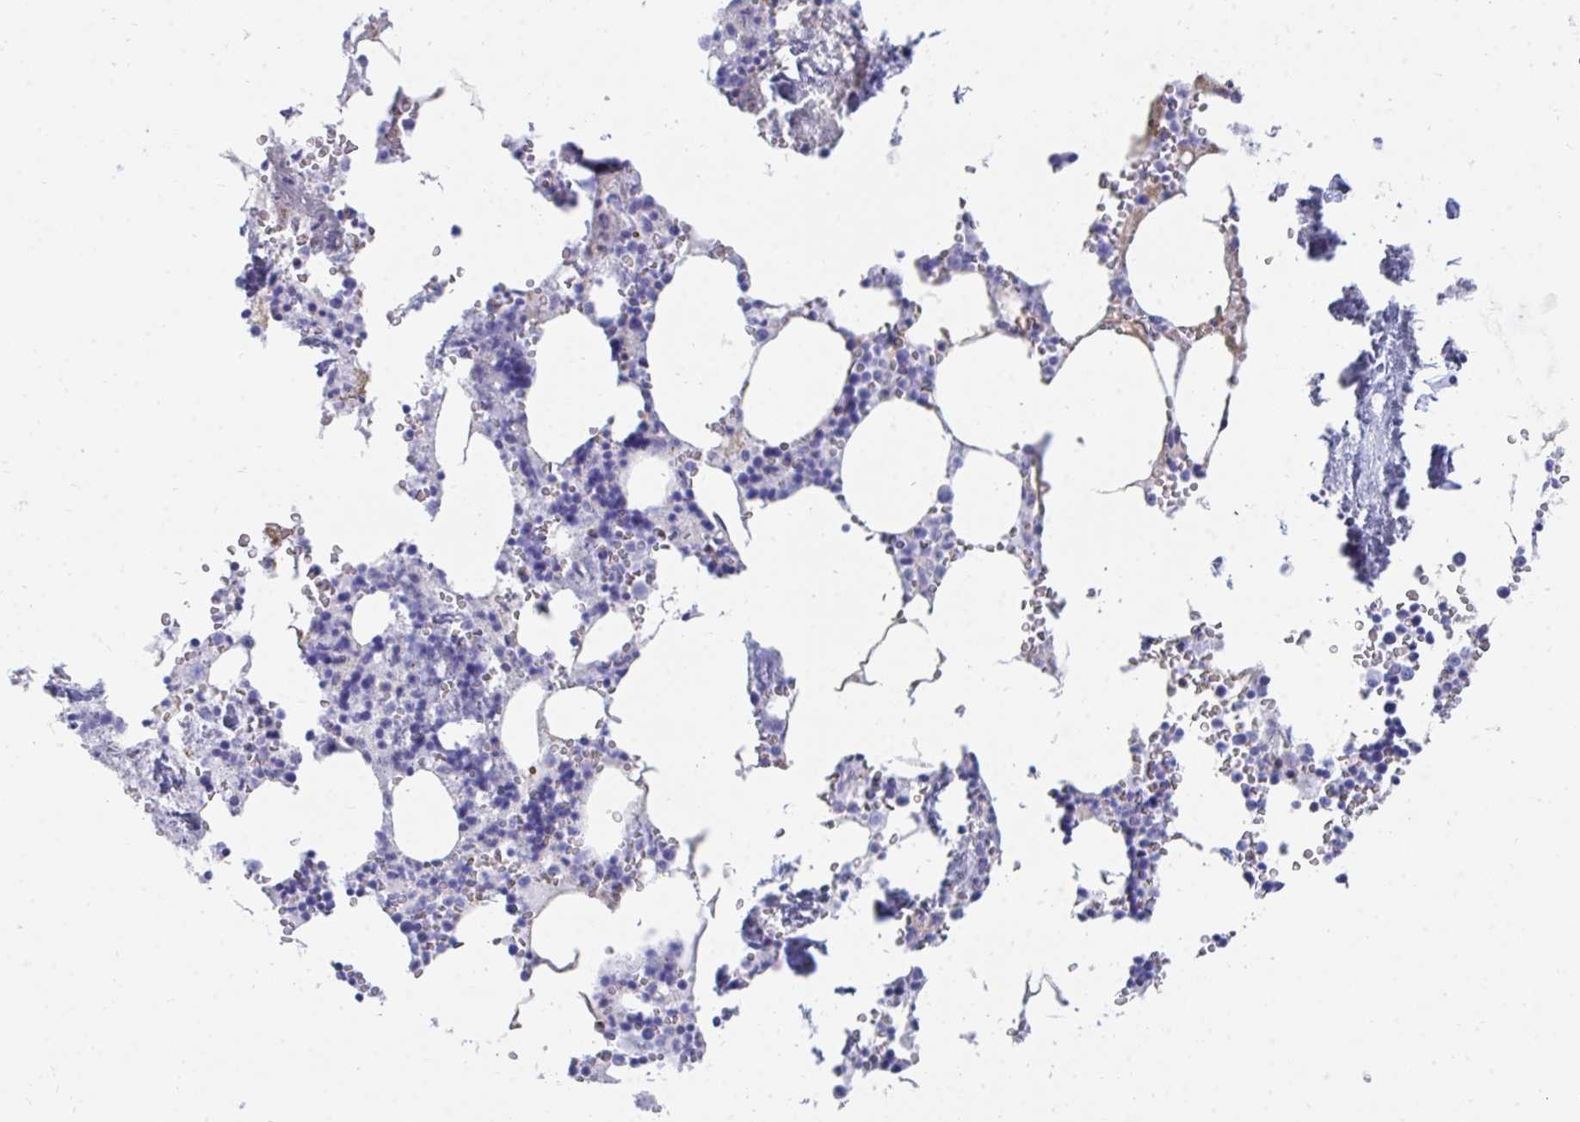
{"staining": {"intensity": "moderate", "quantity": "<25%", "location": "cytoplasmic/membranous"}, "tissue": "bone marrow", "cell_type": "Hematopoietic cells", "image_type": "normal", "snomed": [{"axis": "morphology", "description": "Normal tissue, NOS"}, {"axis": "topography", "description": "Bone marrow"}], "caption": "This photomicrograph reveals immunohistochemistry staining of benign bone marrow, with low moderate cytoplasmic/membranous staining in approximately <25% of hematopoietic cells.", "gene": "CD7", "patient": {"sex": "male", "age": 54}}